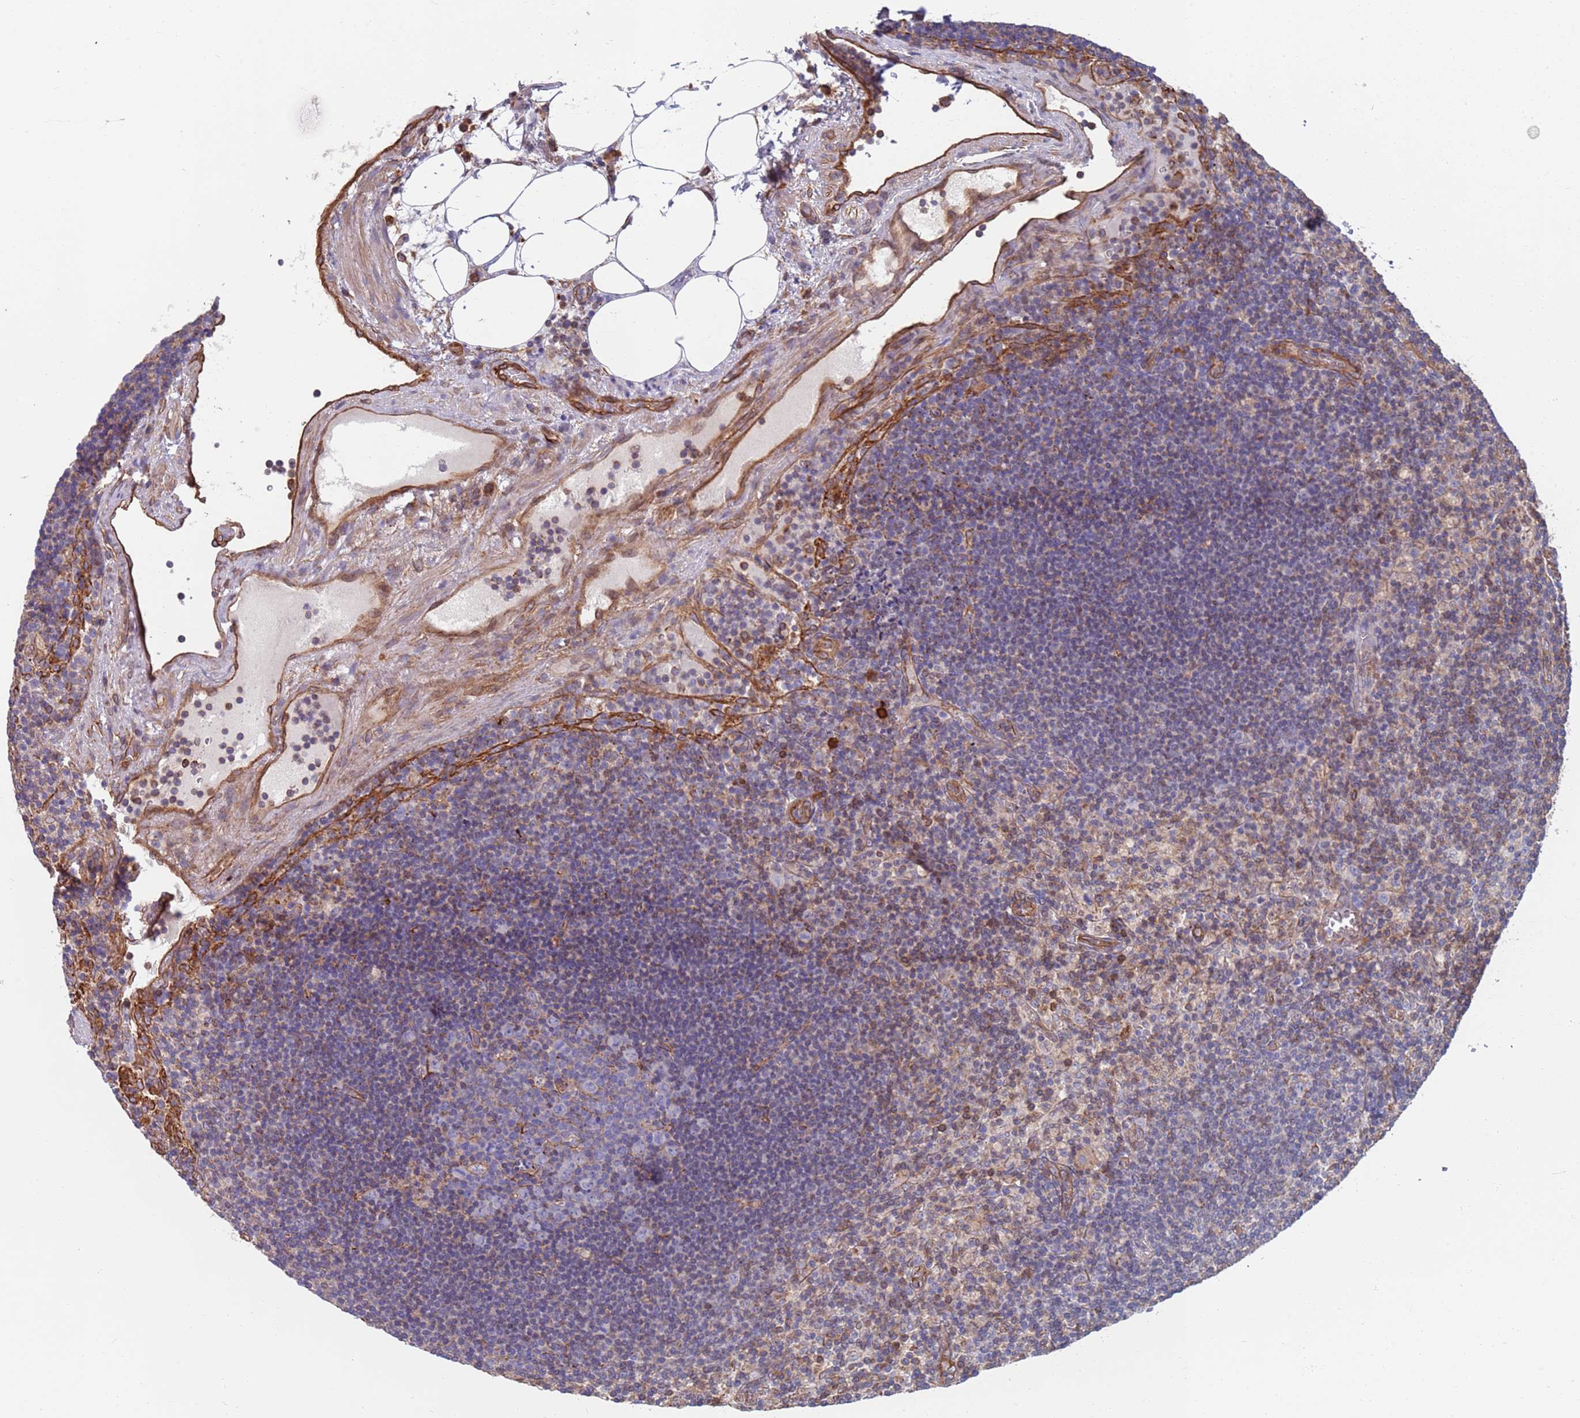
{"staining": {"intensity": "negative", "quantity": "none", "location": "none"}, "tissue": "lymph node", "cell_type": "Germinal center cells", "image_type": "normal", "snomed": [{"axis": "morphology", "description": "Normal tissue, NOS"}, {"axis": "topography", "description": "Lymph node"}], "caption": "Immunohistochemistry (IHC) image of unremarkable lymph node: human lymph node stained with DAB displays no significant protein expression in germinal center cells.", "gene": "JAKMIP2", "patient": {"sex": "male", "age": 69}}